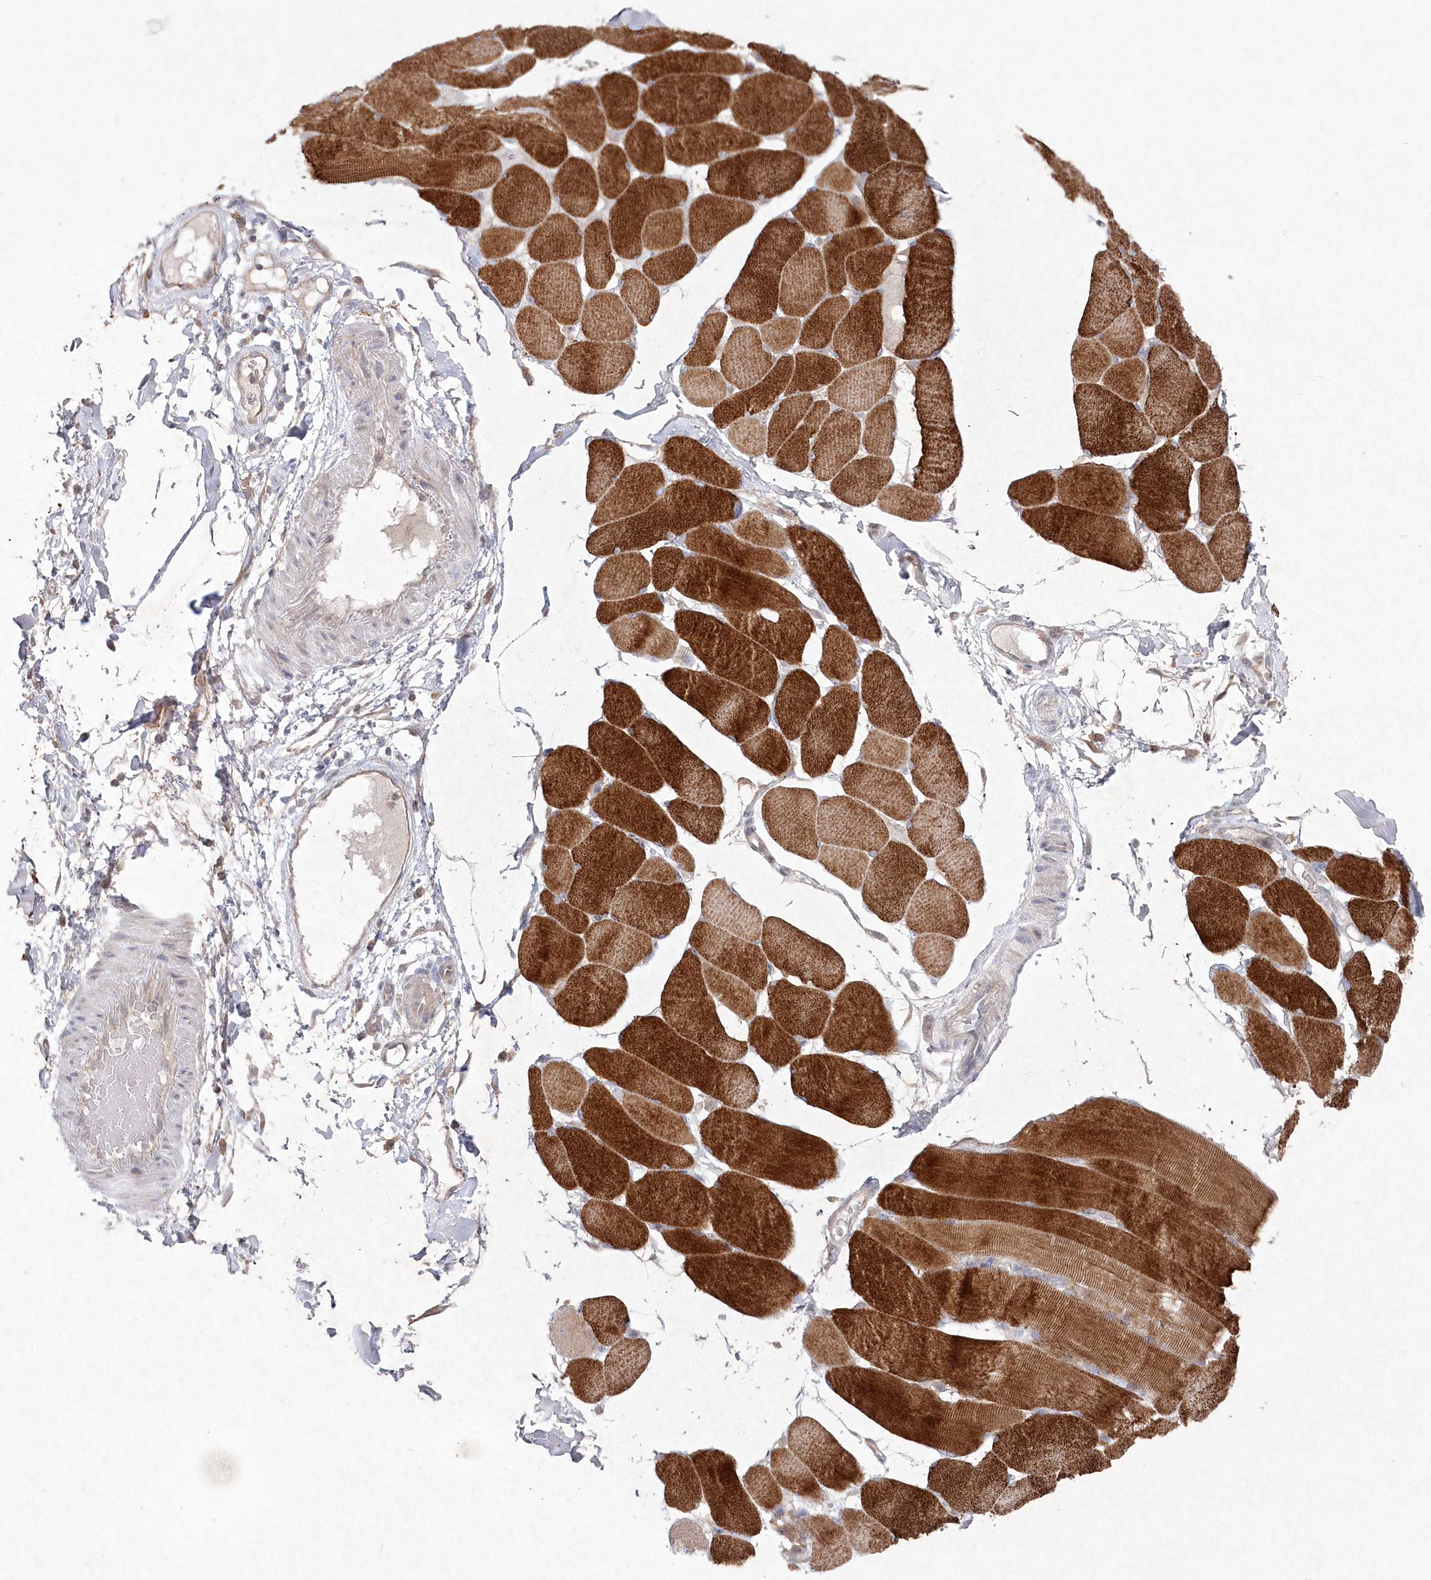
{"staining": {"intensity": "strong", "quantity": "25%-75%", "location": "cytoplasmic/membranous"}, "tissue": "skeletal muscle", "cell_type": "Myocytes", "image_type": "normal", "snomed": [{"axis": "morphology", "description": "Normal tissue, NOS"}, {"axis": "topography", "description": "Skin"}, {"axis": "topography", "description": "Skeletal muscle"}], "caption": "High-magnification brightfield microscopy of unremarkable skeletal muscle stained with DAB (brown) and counterstained with hematoxylin (blue). myocytes exhibit strong cytoplasmic/membranous expression is present in approximately25%-75% of cells.", "gene": "TGFBRAP1", "patient": {"sex": "male", "age": 83}}